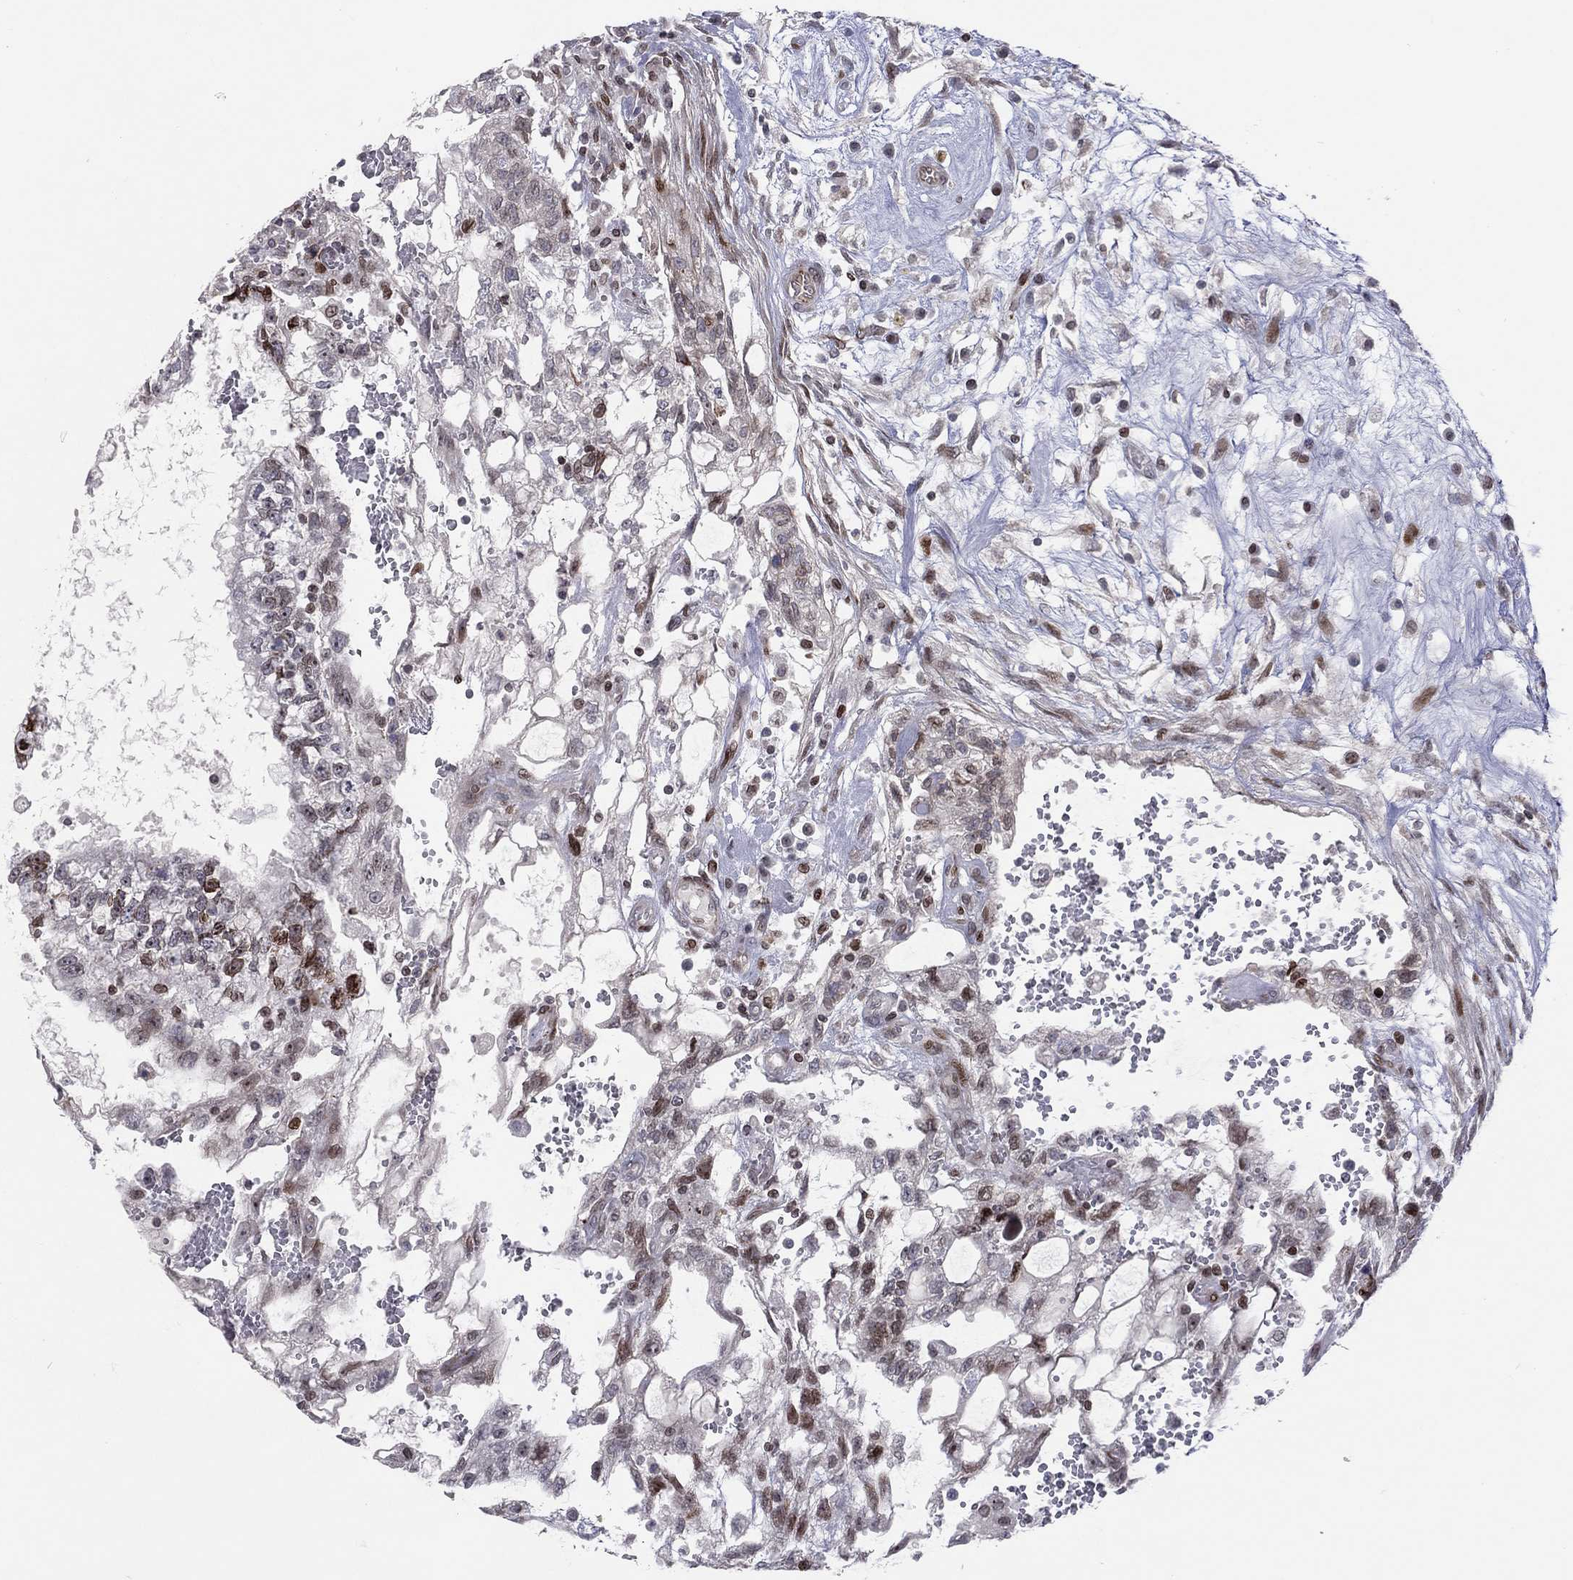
{"staining": {"intensity": "moderate", "quantity": "25%-75%", "location": "nuclear"}, "tissue": "testis cancer", "cell_type": "Tumor cells", "image_type": "cancer", "snomed": [{"axis": "morphology", "description": "Normal tissue, NOS"}, {"axis": "morphology", "description": "Carcinoma, Embryonal, NOS"}, {"axis": "topography", "description": "Testis"}, {"axis": "topography", "description": "Epididymis"}], "caption": "This micrograph demonstrates immunohistochemistry (IHC) staining of testis cancer, with medium moderate nuclear staining in about 25%-75% of tumor cells.", "gene": "DBF4B", "patient": {"sex": "male", "age": 32}}